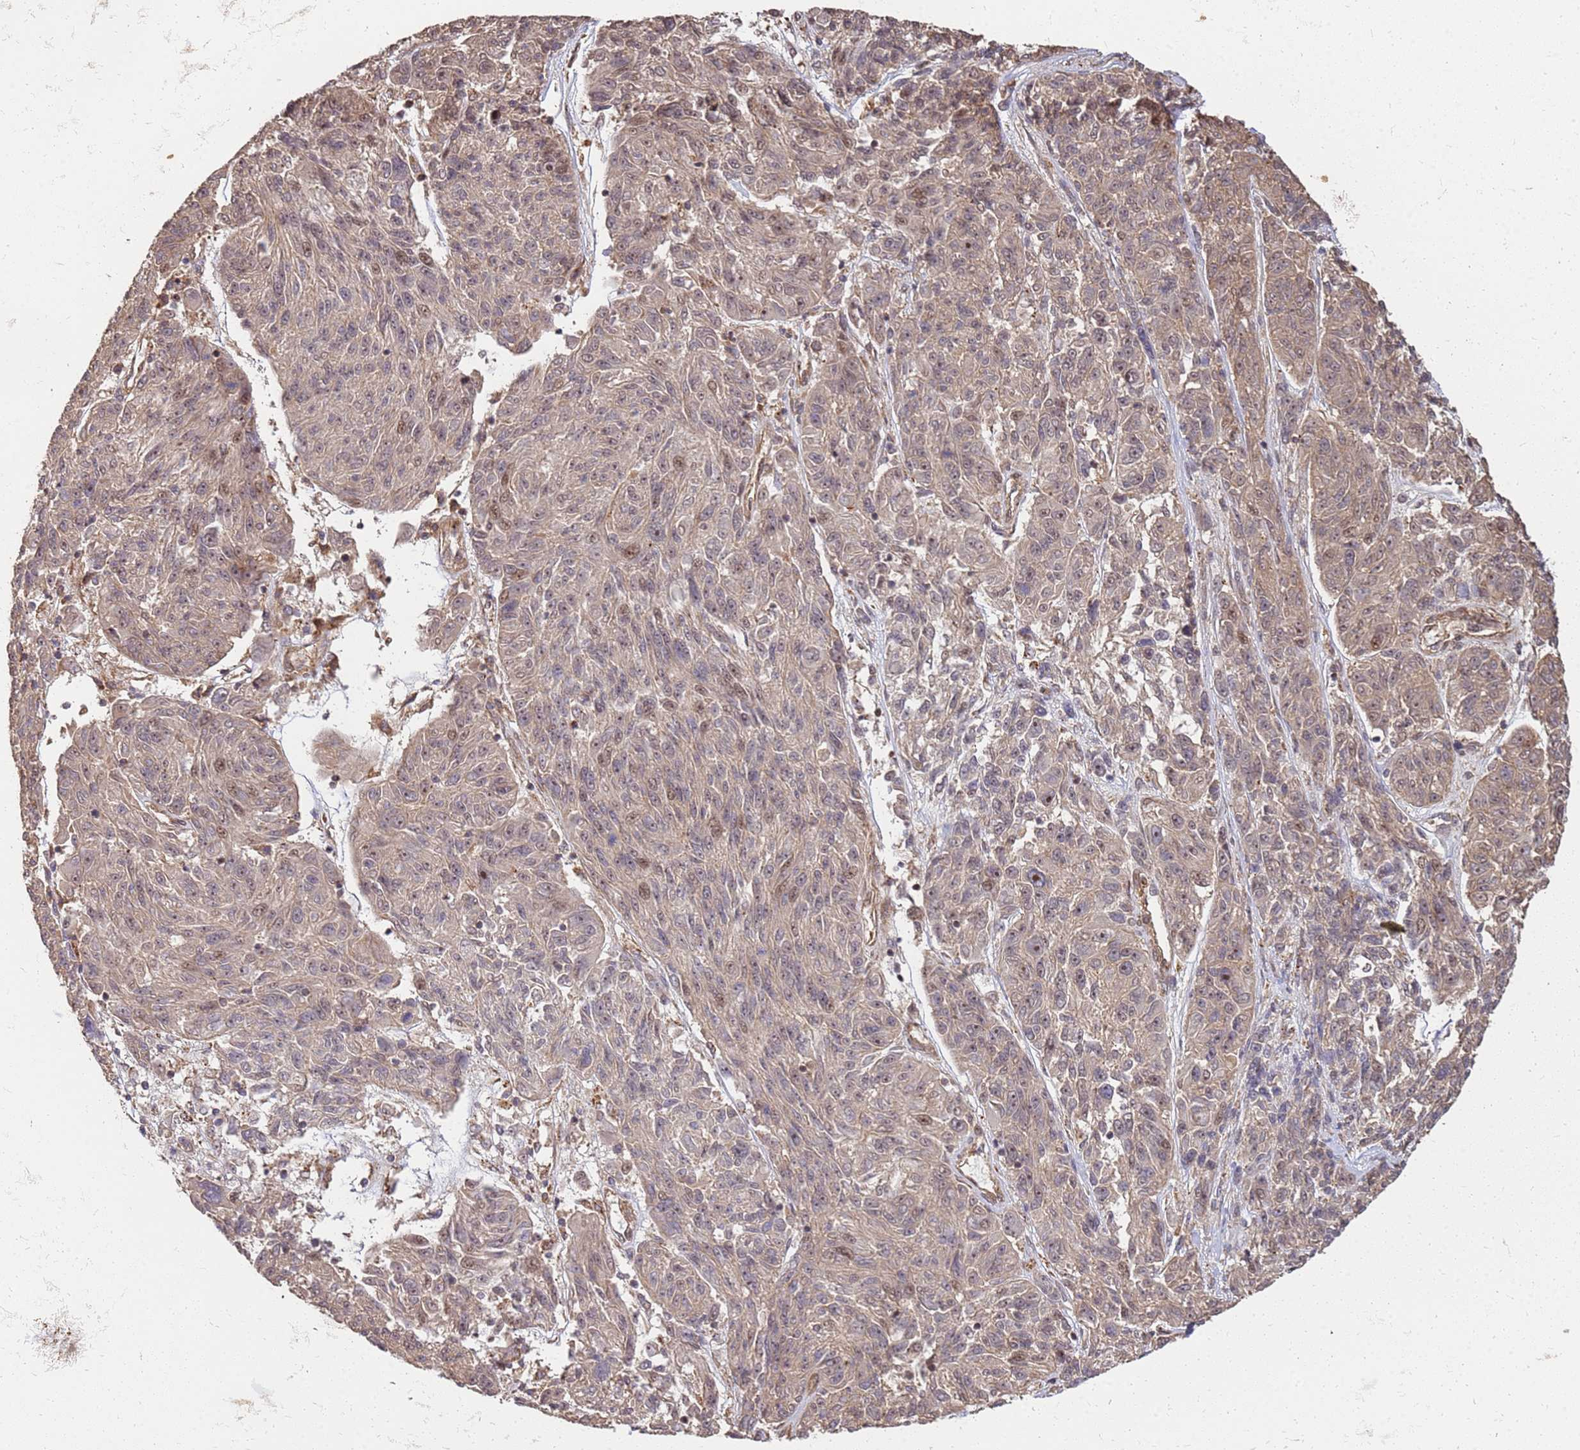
{"staining": {"intensity": "weak", "quantity": "25%-75%", "location": "cytoplasmic/membranous"}, "tissue": "melanoma", "cell_type": "Tumor cells", "image_type": "cancer", "snomed": [{"axis": "morphology", "description": "Malignant melanoma, NOS"}, {"axis": "topography", "description": "Skin"}], "caption": "Immunohistochemical staining of melanoma exhibits weak cytoplasmic/membranous protein positivity in approximately 25%-75% of tumor cells. Nuclei are stained in blue.", "gene": "ST18", "patient": {"sex": "male", "age": 53}}